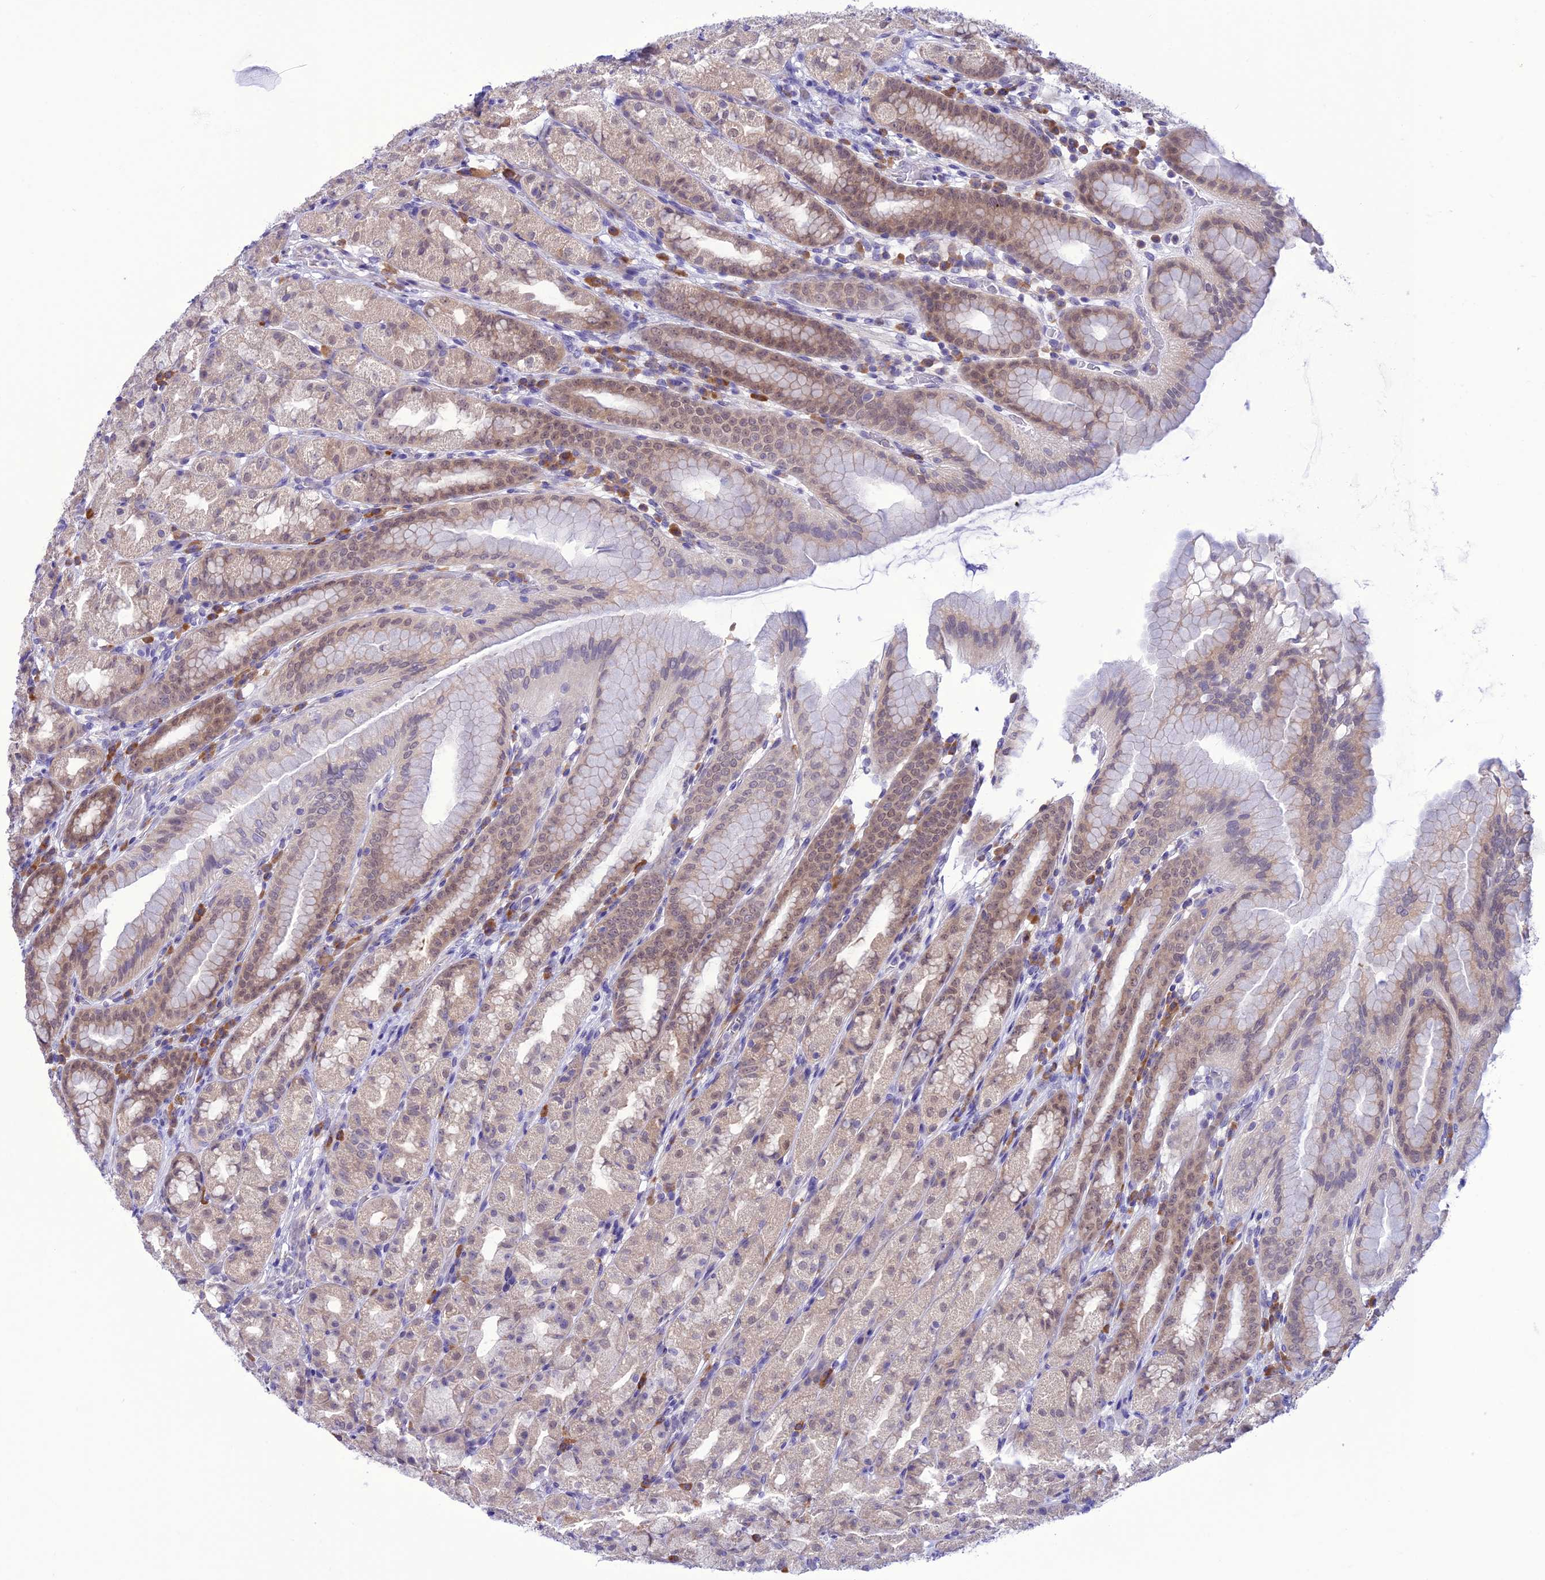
{"staining": {"intensity": "weak", "quantity": "25%-75%", "location": "cytoplasmic/membranous,nuclear"}, "tissue": "stomach", "cell_type": "Glandular cells", "image_type": "normal", "snomed": [{"axis": "morphology", "description": "Normal tissue, NOS"}, {"axis": "topography", "description": "Stomach, upper"}], "caption": "Immunohistochemical staining of benign stomach shows 25%-75% levels of weak cytoplasmic/membranous,nuclear protein positivity in approximately 25%-75% of glandular cells. Immunohistochemistry stains the protein in brown and the nuclei are stained blue.", "gene": "RNF126", "patient": {"sex": "male", "age": 68}}